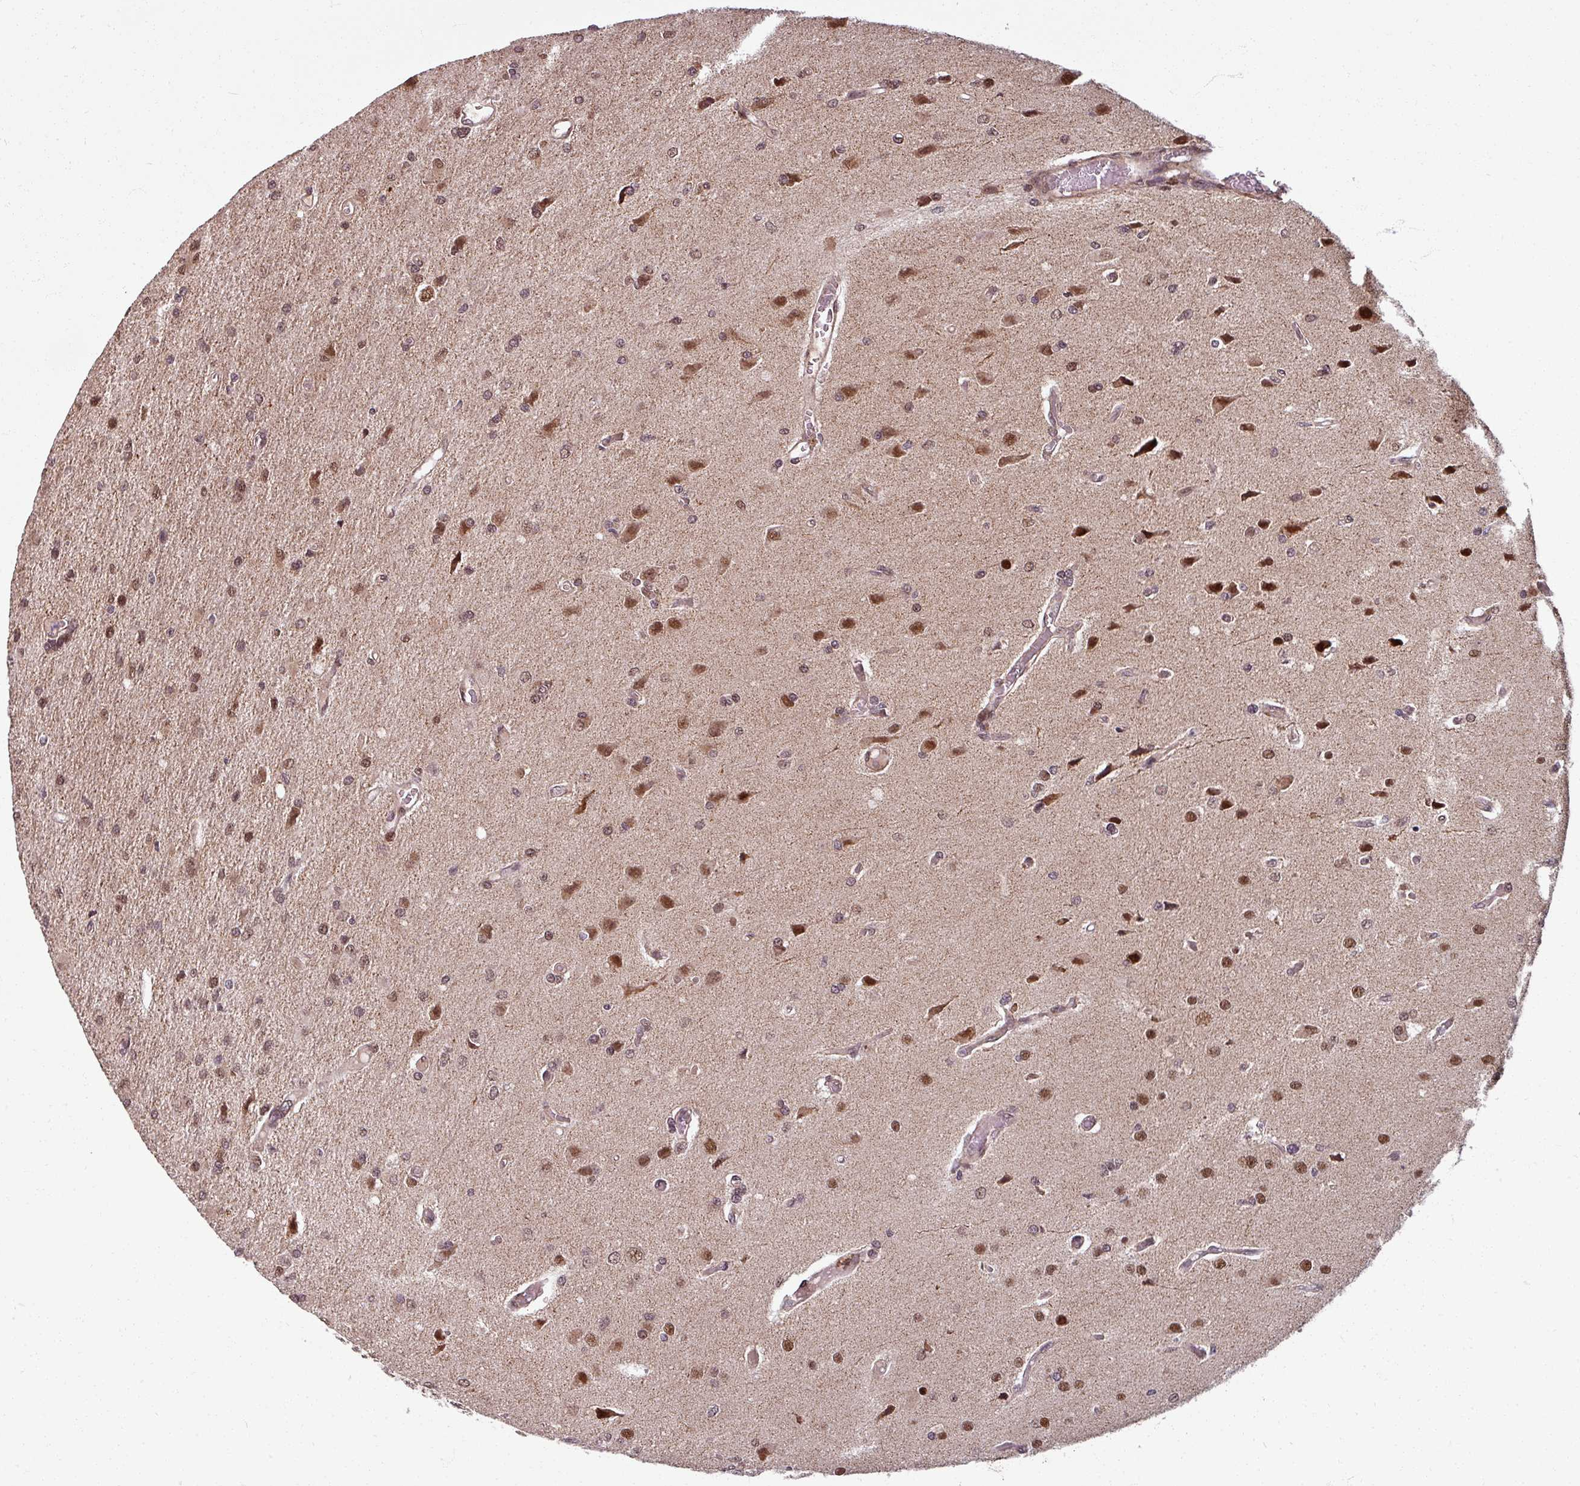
{"staining": {"intensity": "moderate", "quantity": ">75%", "location": "nuclear"}, "tissue": "glioma", "cell_type": "Tumor cells", "image_type": "cancer", "snomed": [{"axis": "morphology", "description": "Glioma, malignant, High grade"}, {"axis": "topography", "description": "Brain"}], "caption": "Human malignant high-grade glioma stained for a protein (brown) demonstrates moderate nuclear positive positivity in approximately >75% of tumor cells.", "gene": "SWI5", "patient": {"sex": "female", "age": 70}}